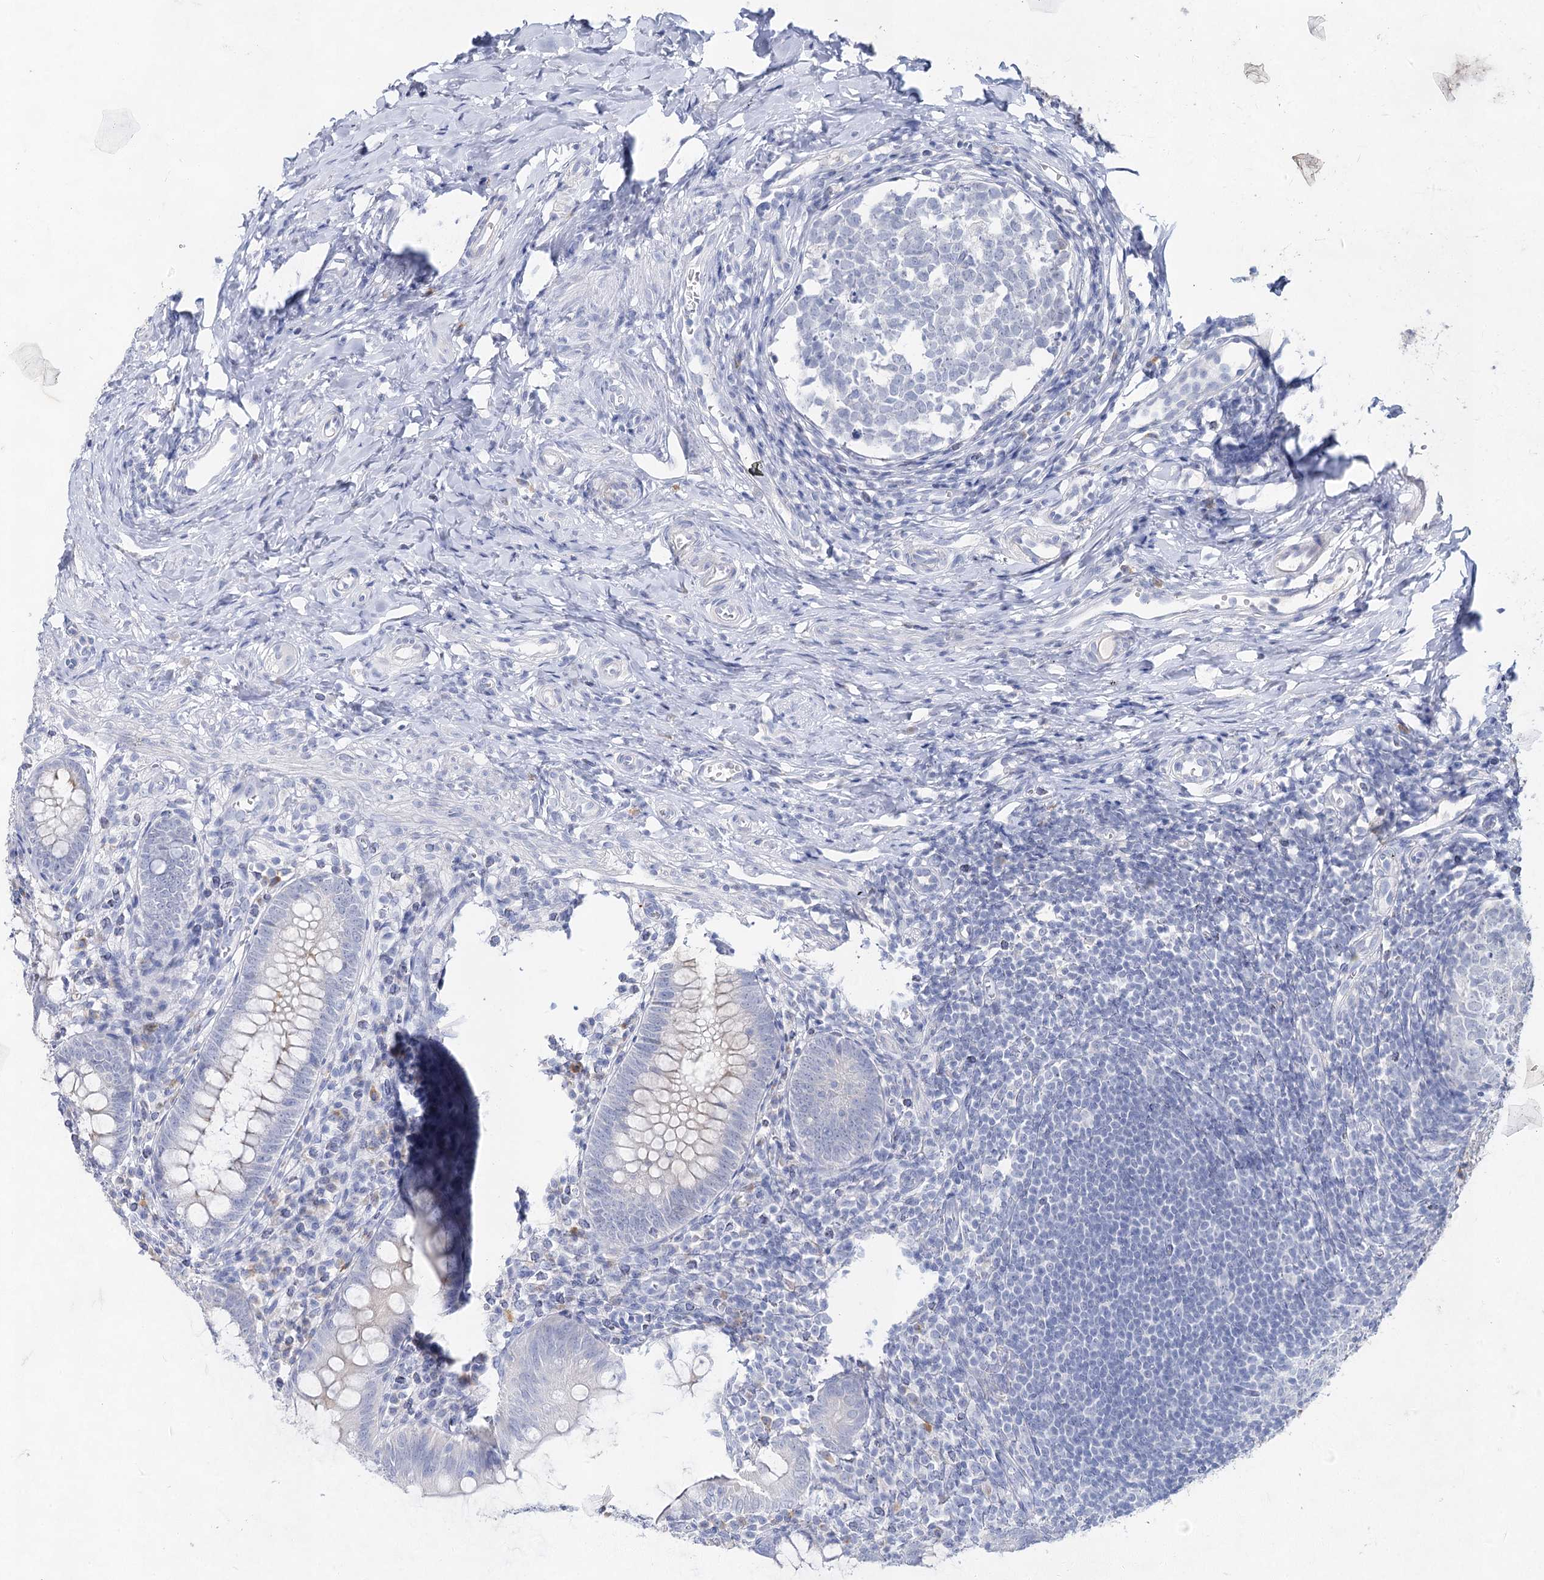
{"staining": {"intensity": "weak", "quantity": "<25%", "location": "cytoplasmic/membranous"}, "tissue": "appendix", "cell_type": "Glandular cells", "image_type": "normal", "snomed": [{"axis": "morphology", "description": "Normal tissue, NOS"}, {"axis": "topography", "description": "Appendix"}], "caption": "High magnification brightfield microscopy of normal appendix stained with DAB (3,3'-diaminobenzidine) (brown) and counterstained with hematoxylin (blue): glandular cells show no significant positivity.", "gene": "ACRV1", "patient": {"sex": "male", "age": 14}}